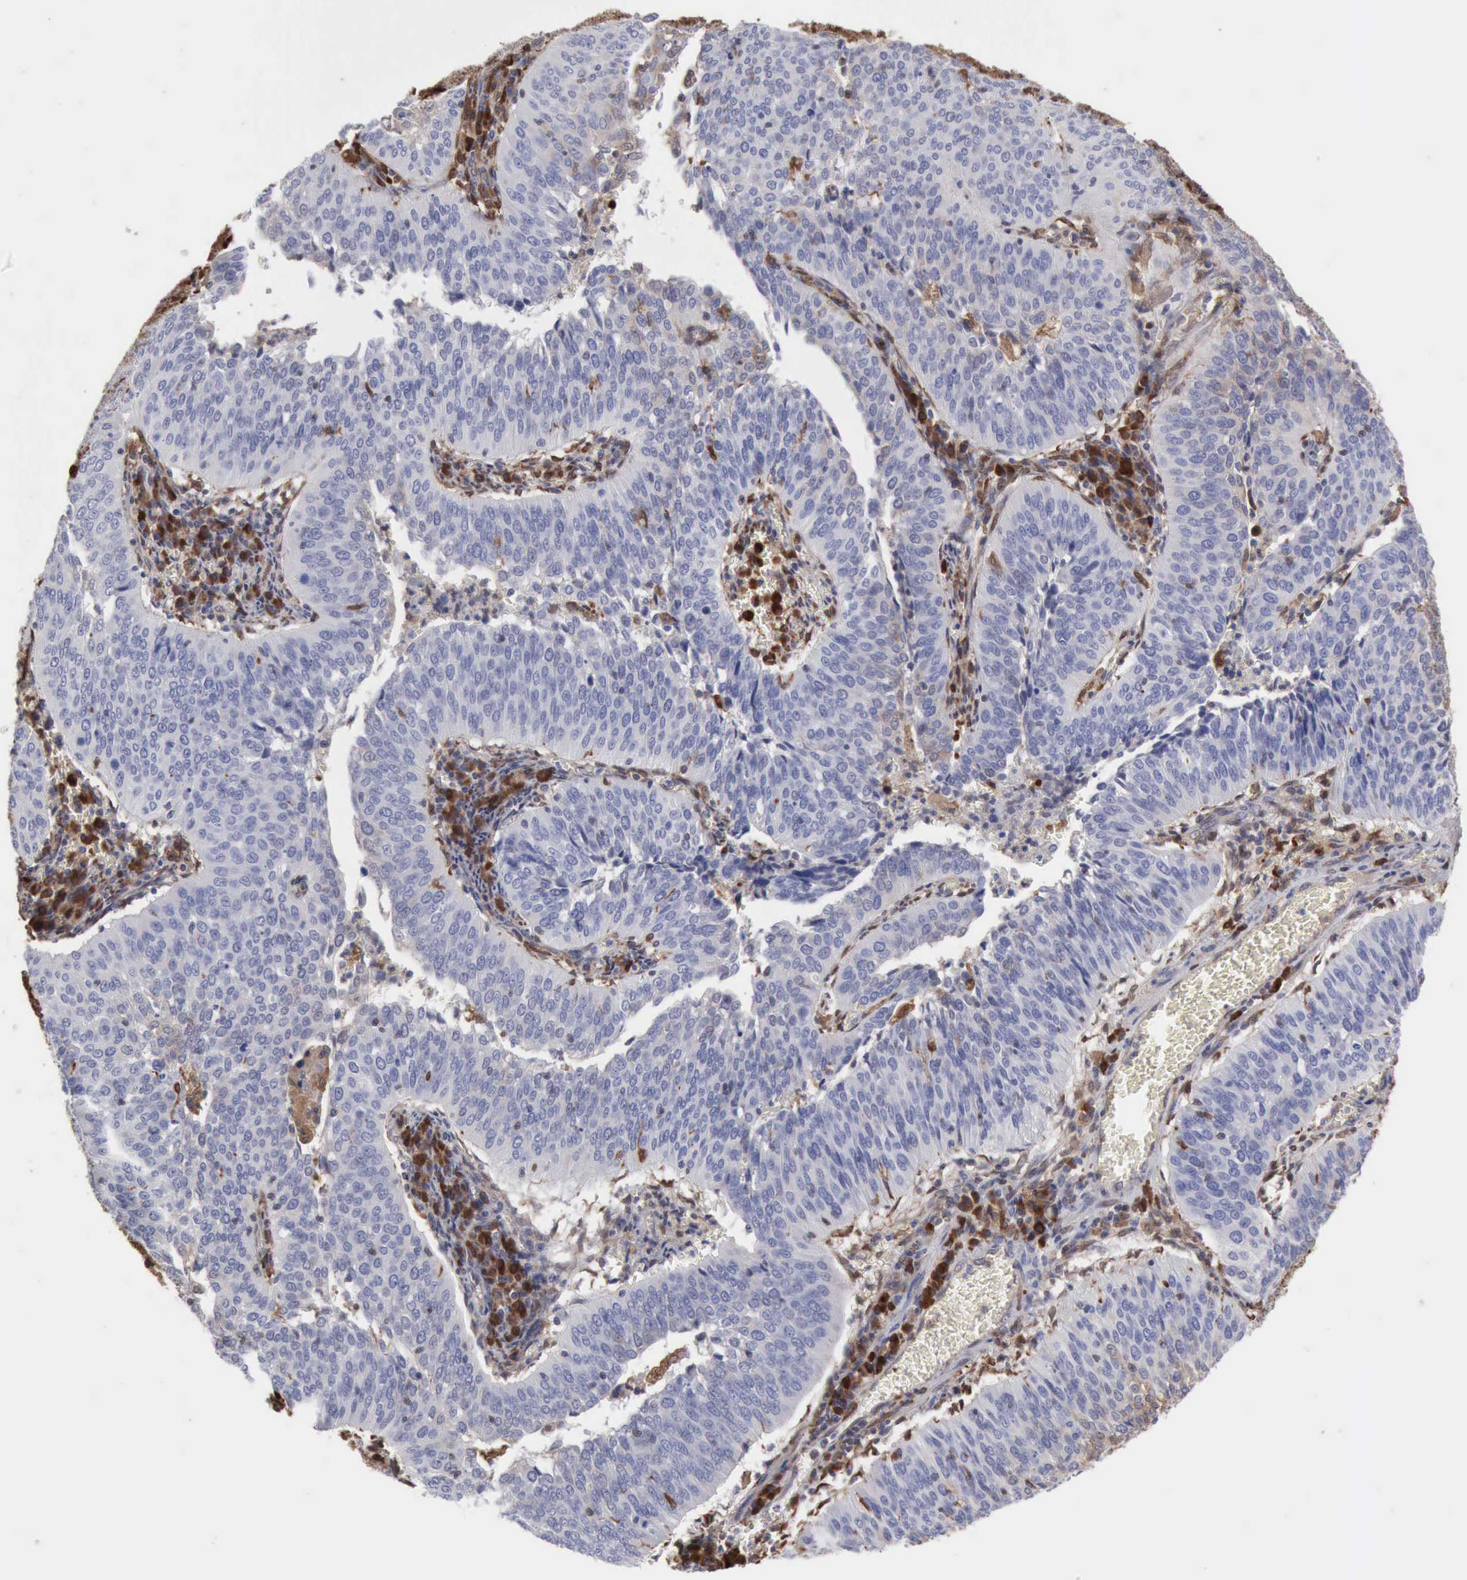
{"staining": {"intensity": "negative", "quantity": "none", "location": "none"}, "tissue": "cervical cancer", "cell_type": "Tumor cells", "image_type": "cancer", "snomed": [{"axis": "morphology", "description": "Squamous cell carcinoma, NOS"}, {"axis": "topography", "description": "Cervix"}], "caption": "The micrograph shows no staining of tumor cells in squamous cell carcinoma (cervical).", "gene": "APOL2", "patient": {"sex": "female", "age": 39}}